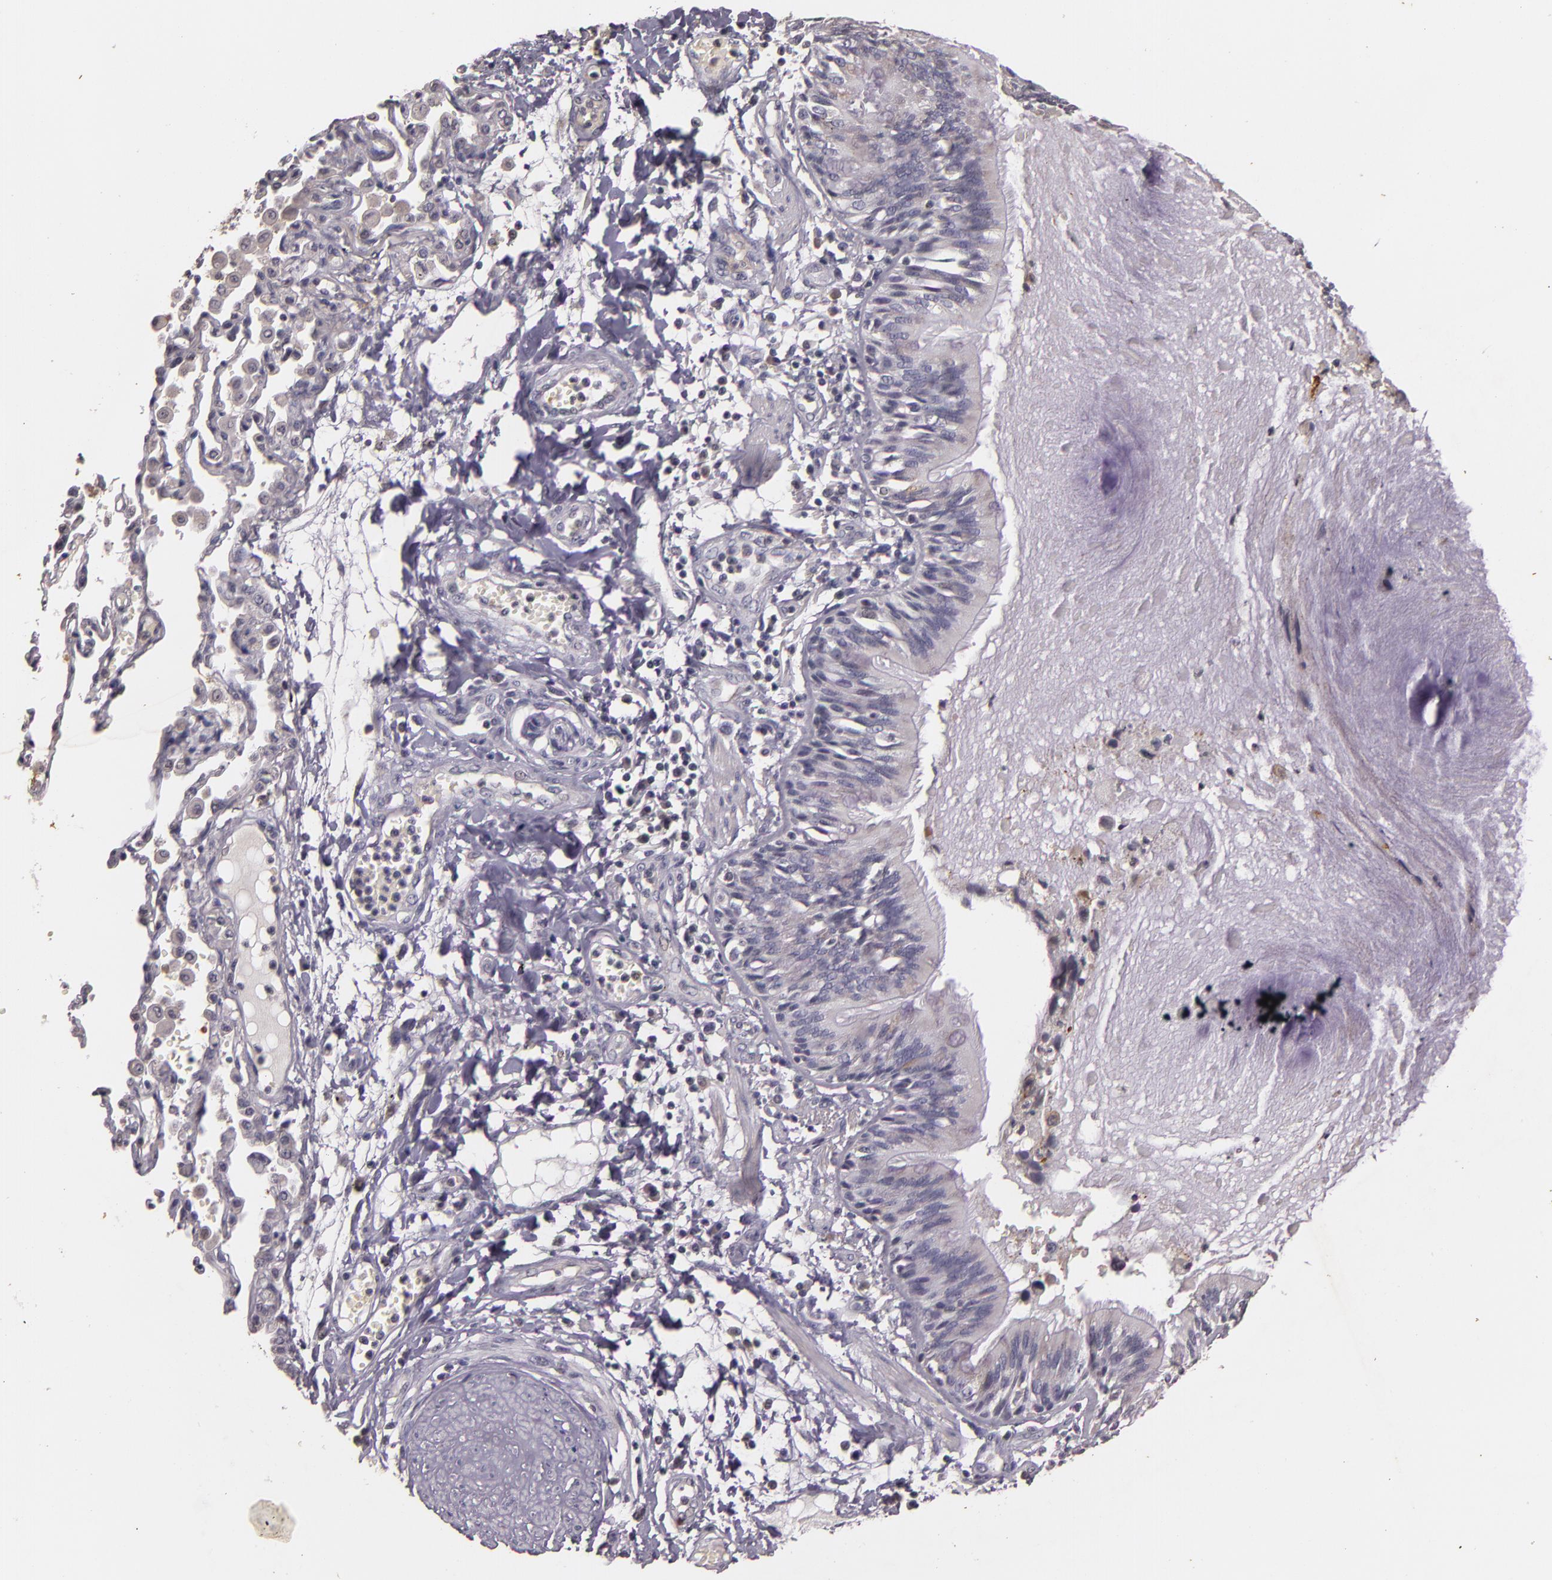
{"staining": {"intensity": "negative", "quantity": "none", "location": "none"}, "tissue": "lung cancer", "cell_type": "Tumor cells", "image_type": "cancer", "snomed": [{"axis": "morphology", "description": "Adenocarcinoma, NOS"}, {"axis": "topography", "description": "Lung"}], "caption": "Tumor cells show no significant protein staining in lung cancer (adenocarcinoma).", "gene": "TFF1", "patient": {"sex": "male", "age": 64}}